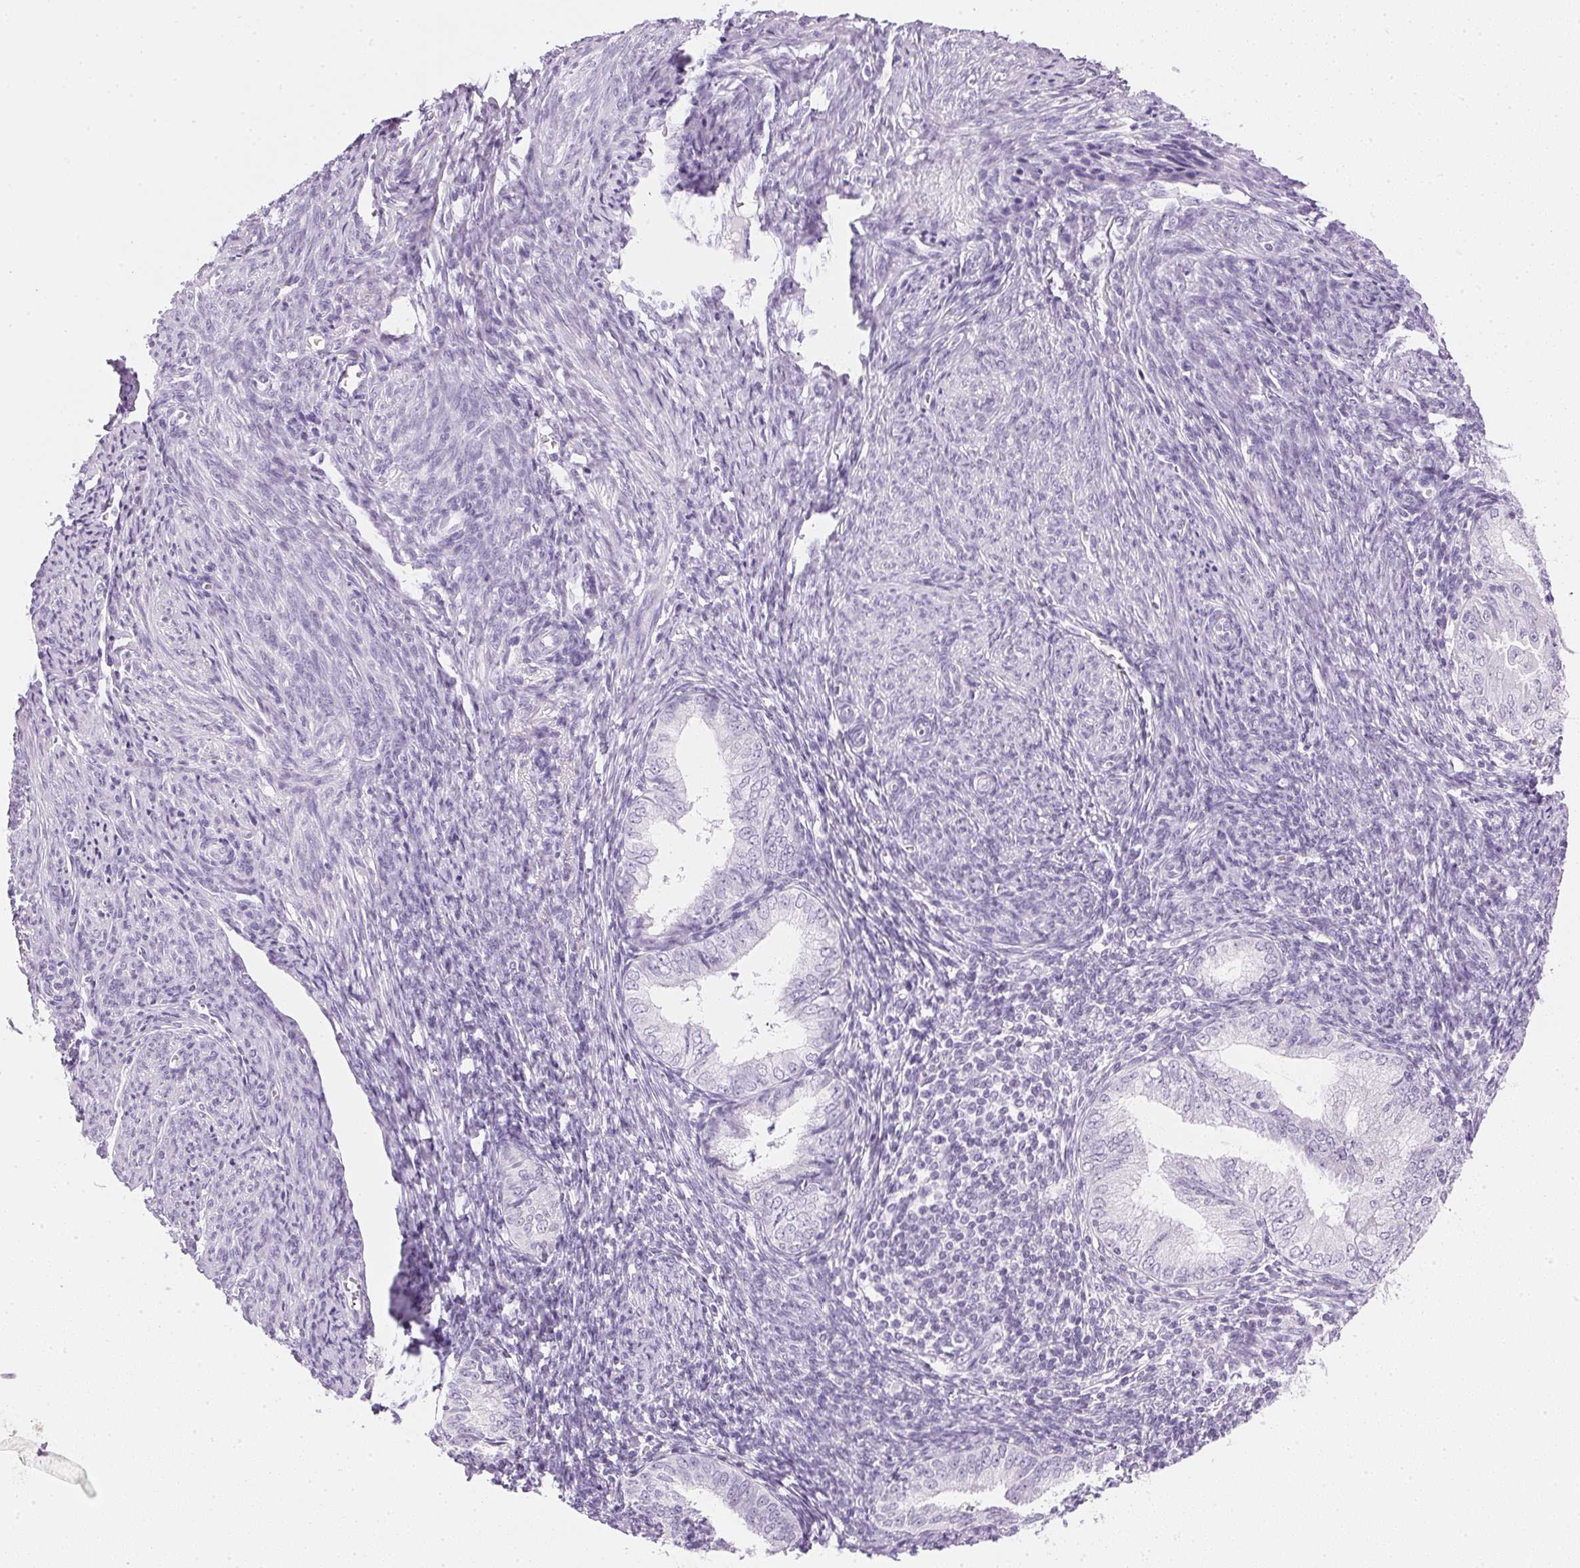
{"staining": {"intensity": "negative", "quantity": "none", "location": "none"}, "tissue": "endometrial cancer", "cell_type": "Tumor cells", "image_type": "cancer", "snomed": [{"axis": "morphology", "description": "Adenocarcinoma, NOS"}, {"axis": "topography", "description": "Endometrium"}], "caption": "Immunohistochemistry of endometrial adenocarcinoma demonstrates no staining in tumor cells. The staining was performed using DAB (3,3'-diaminobenzidine) to visualize the protein expression in brown, while the nuclei were stained in blue with hematoxylin (Magnification: 20x).", "gene": "IGFBP1", "patient": {"sex": "female", "age": 55}}